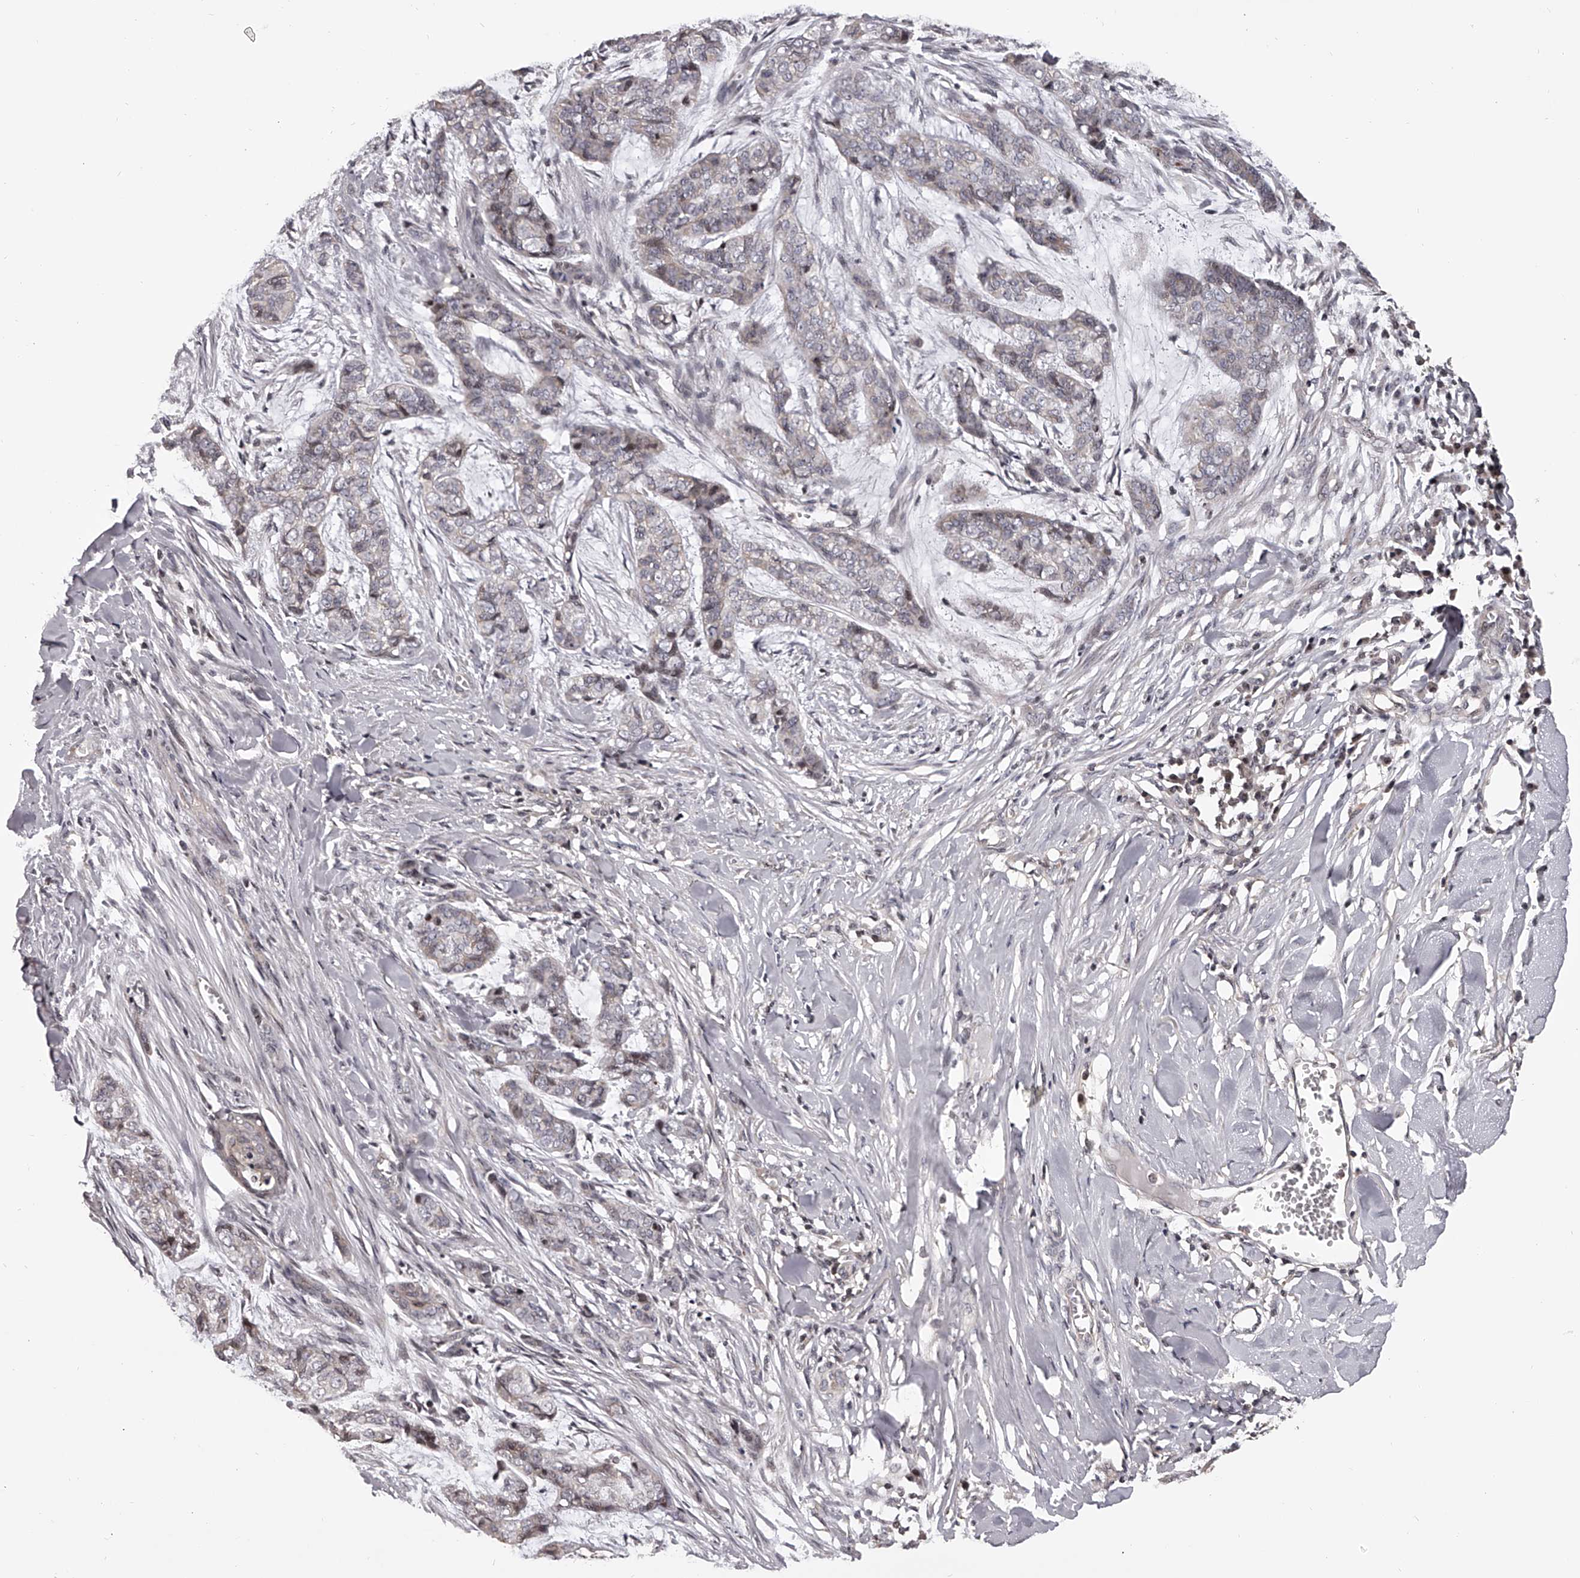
{"staining": {"intensity": "weak", "quantity": "<25%", "location": "nuclear"}, "tissue": "skin cancer", "cell_type": "Tumor cells", "image_type": "cancer", "snomed": [{"axis": "morphology", "description": "Basal cell carcinoma"}, {"axis": "topography", "description": "Skin"}], "caption": "Protein analysis of skin basal cell carcinoma reveals no significant staining in tumor cells.", "gene": "PFDN2", "patient": {"sex": "female", "age": 64}}